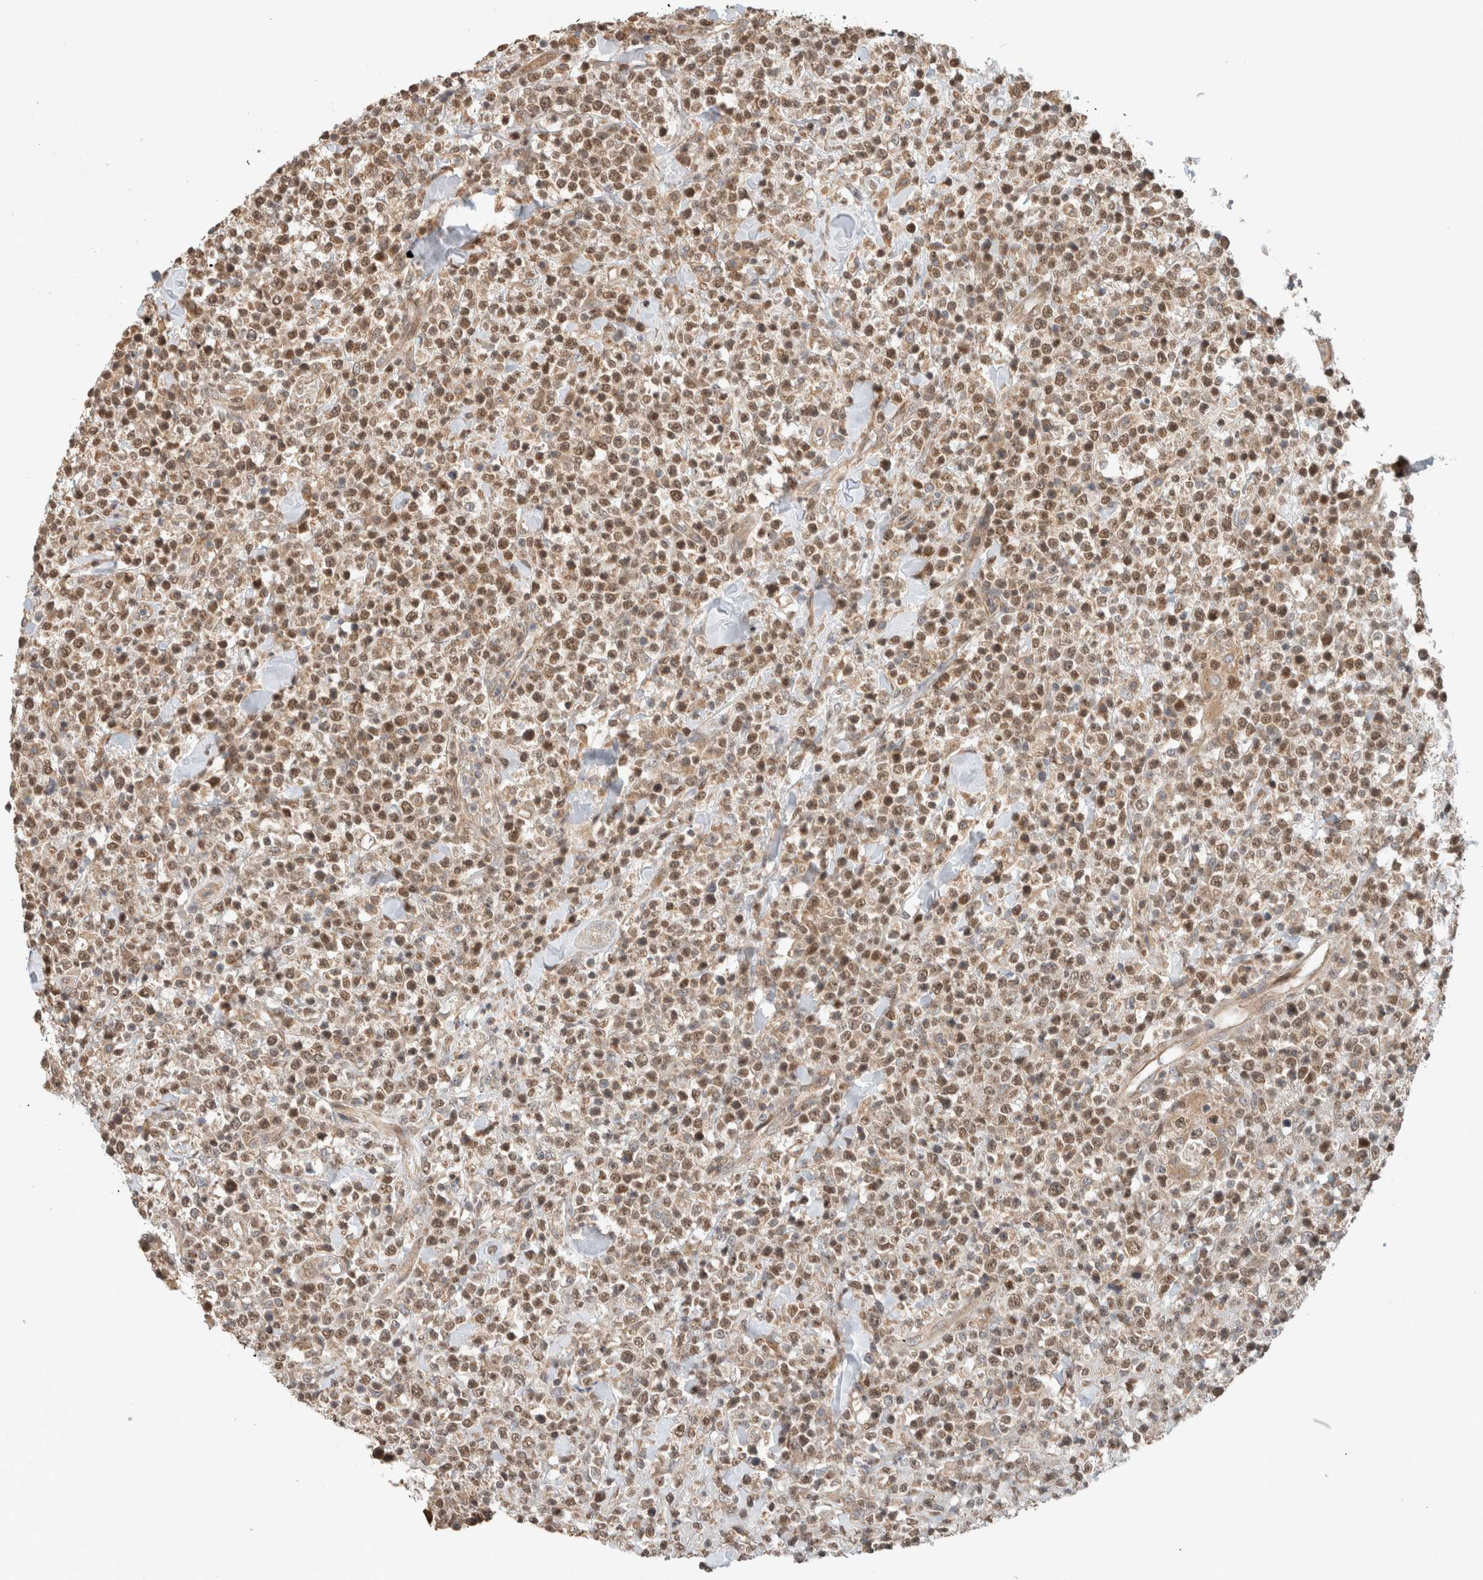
{"staining": {"intensity": "moderate", "quantity": ">75%", "location": "cytoplasmic/membranous,nuclear"}, "tissue": "lymphoma", "cell_type": "Tumor cells", "image_type": "cancer", "snomed": [{"axis": "morphology", "description": "Malignant lymphoma, non-Hodgkin's type, High grade"}, {"axis": "topography", "description": "Colon"}], "caption": "Immunohistochemical staining of lymphoma exhibits medium levels of moderate cytoplasmic/membranous and nuclear protein positivity in approximately >75% of tumor cells. (Brightfield microscopy of DAB IHC at high magnification).", "gene": "GINS4", "patient": {"sex": "female", "age": 53}}